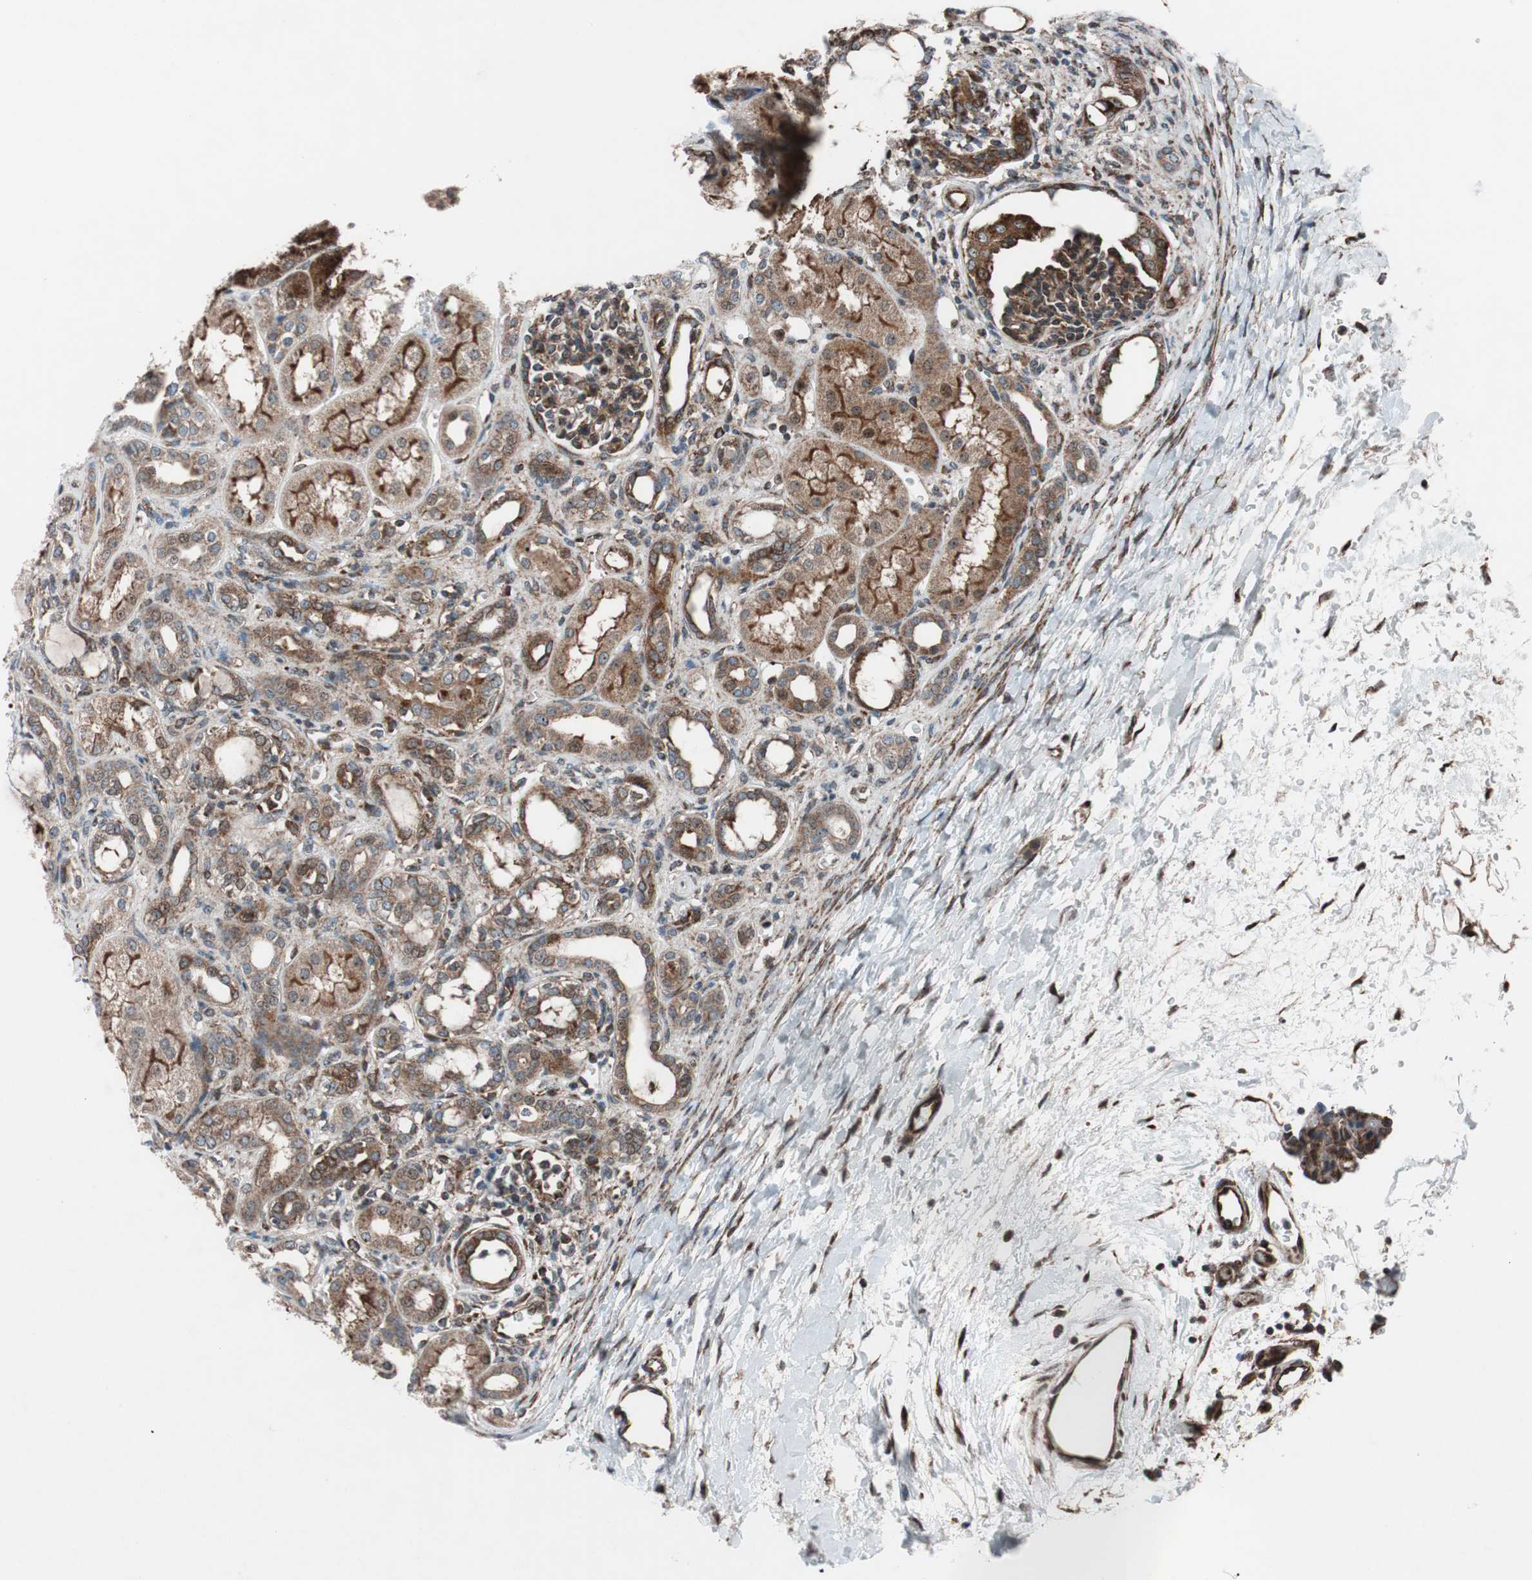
{"staining": {"intensity": "moderate", "quantity": ">75%", "location": "cytoplasmic/membranous"}, "tissue": "kidney", "cell_type": "Cells in glomeruli", "image_type": "normal", "snomed": [{"axis": "morphology", "description": "Normal tissue, NOS"}, {"axis": "topography", "description": "Kidney"}], "caption": "Immunohistochemical staining of benign kidney demonstrates >75% levels of moderate cytoplasmic/membranous protein expression in approximately >75% of cells in glomeruli.", "gene": "CCL14", "patient": {"sex": "male", "age": 7}}